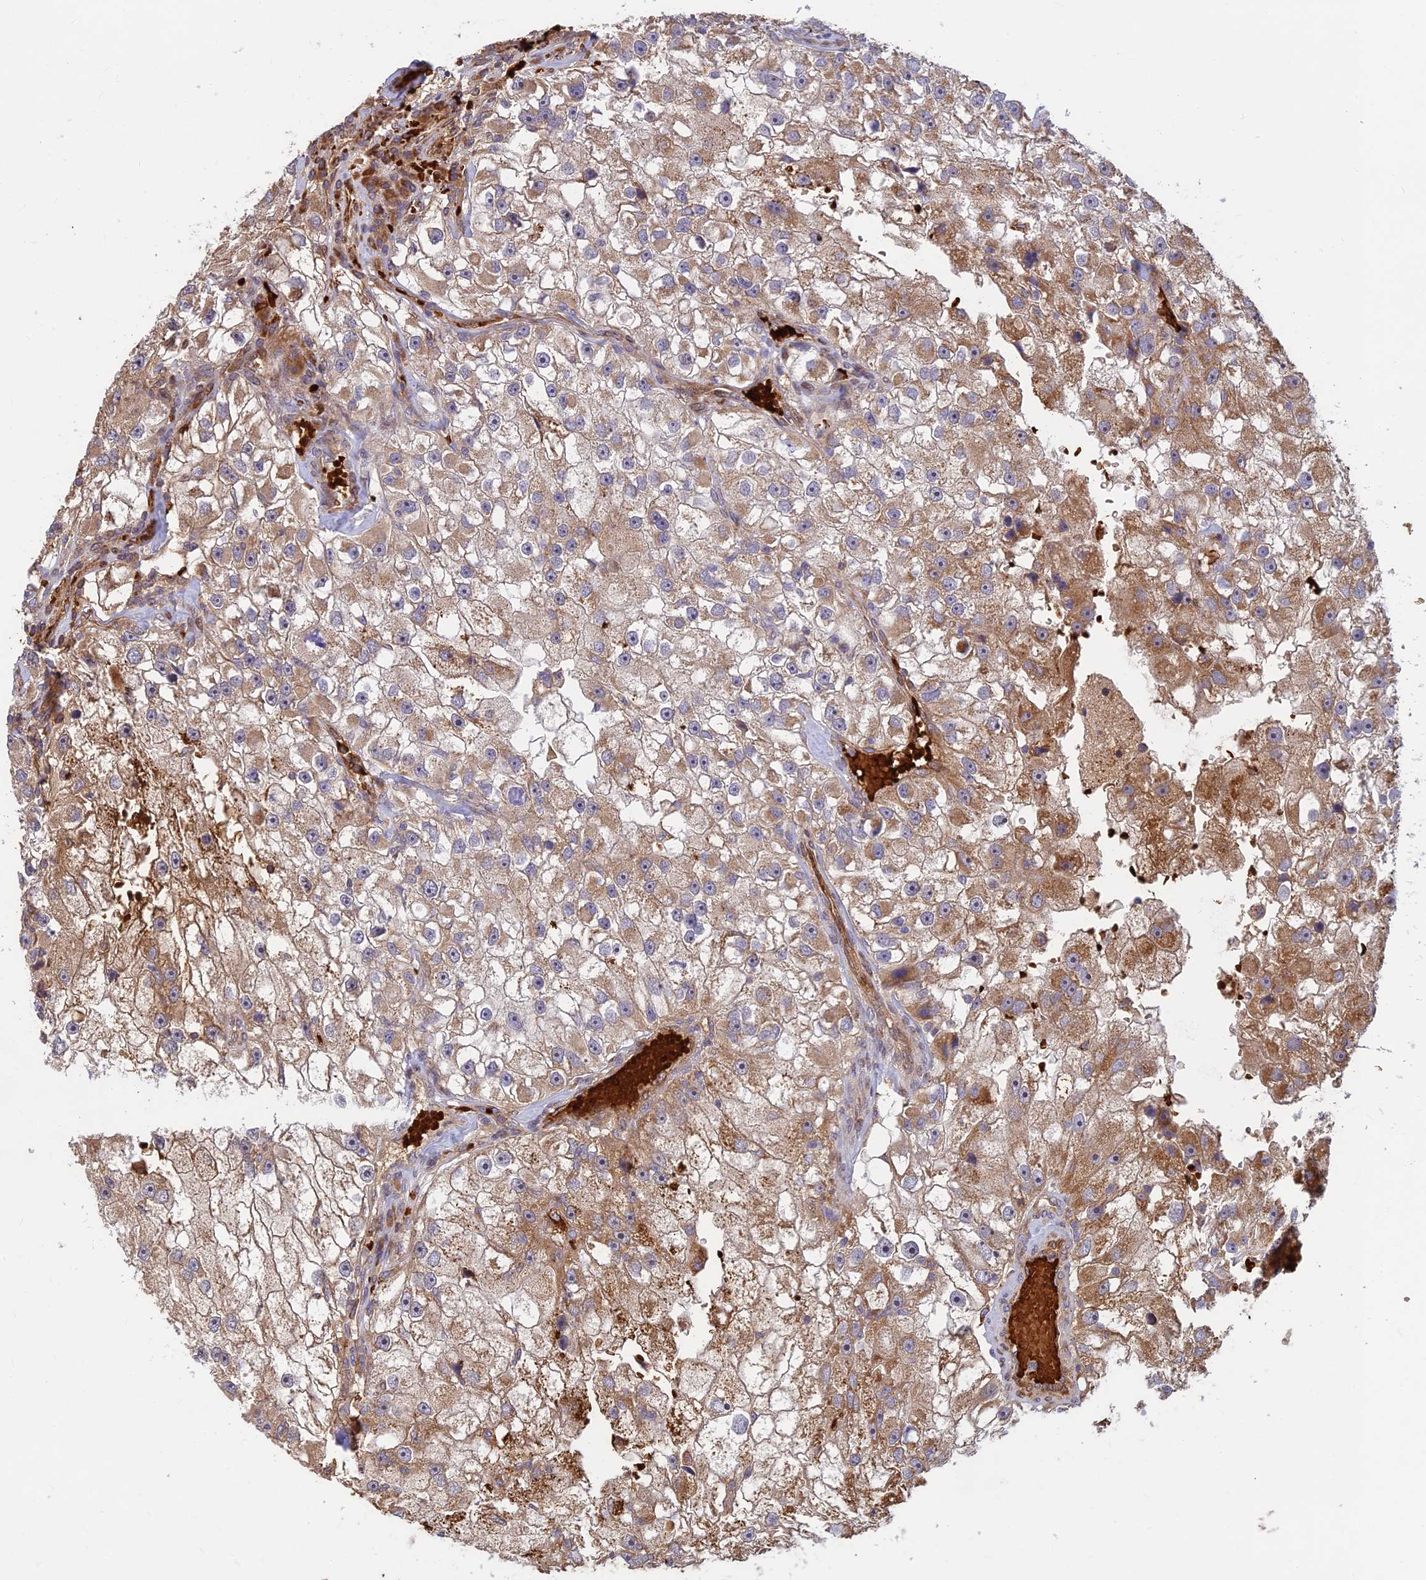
{"staining": {"intensity": "moderate", "quantity": ">75%", "location": "cytoplasmic/membranous"}, "tissue": "renal cancer", "cell_type": "Tumor cells", "image_type": "cancer", "snomed": [{"axis": "morphology", "description": "Adenocarcinoma, NOS"}, {"axis": "topography", "description": "Kidney"}], "caption": "Approximately >75% of tumor cells in renal adenocarcinoma demonstrate moderate cytoplasmic/membranous protein staining as visualized by brown immunohistochemical staining.", "gene": "UFSP2", "patient": {"sex": "male", "age": 63}}